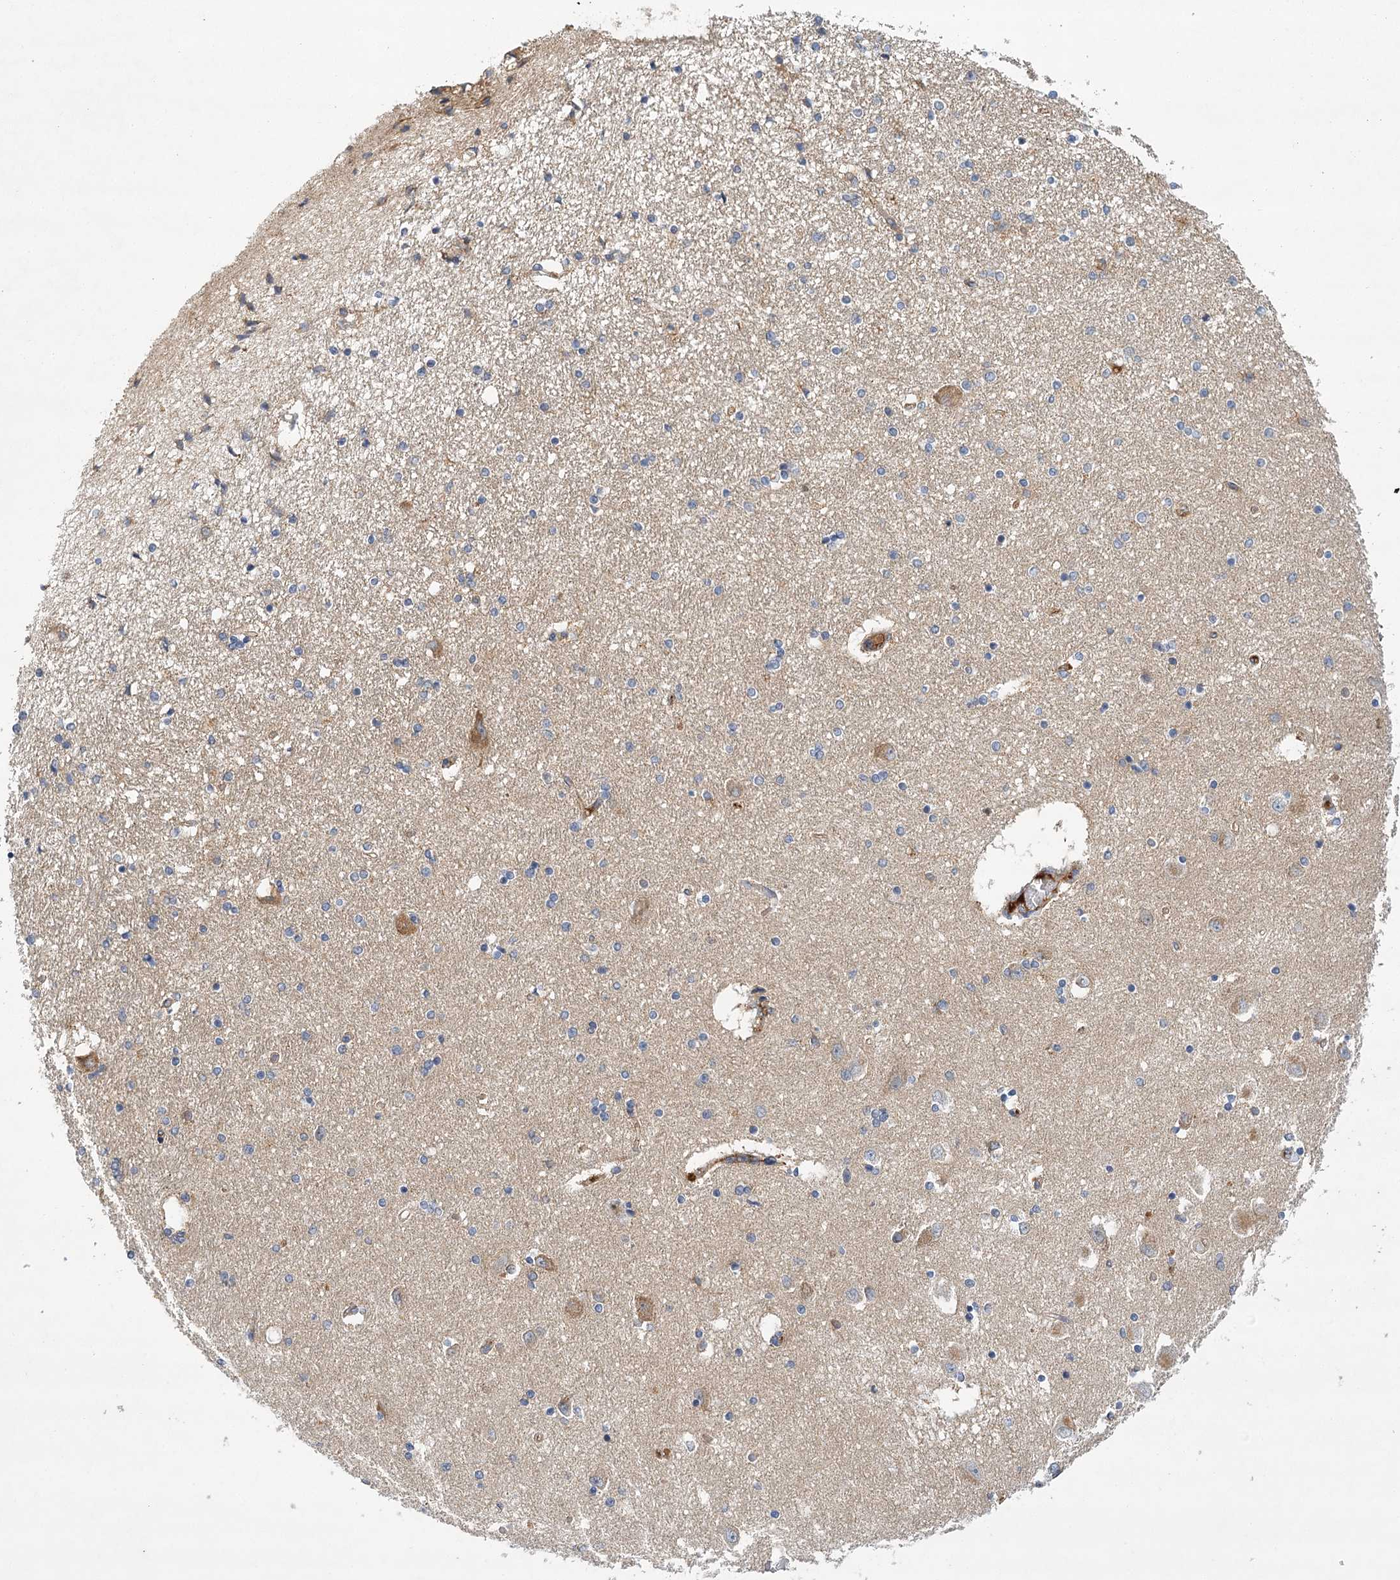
{"staining": {"intensity": "negative", "quantity": "none", "location": "none"}, "tissue": "hippocampus", "cell_type": "Glial cells", "image_type": "normal", "snomed": [{"axis": "morphology", "description": "Normal tissue, NOS"}, {"axis": "topography", "description": "Hippocampus"}], "caption": "This is a image of immunohistochemistry (IHC) staining of unremarkable hippocampus, which shows no expression in glial cells.", "gene": "LSS", "patient": {"sex": "female", "age": 54}}